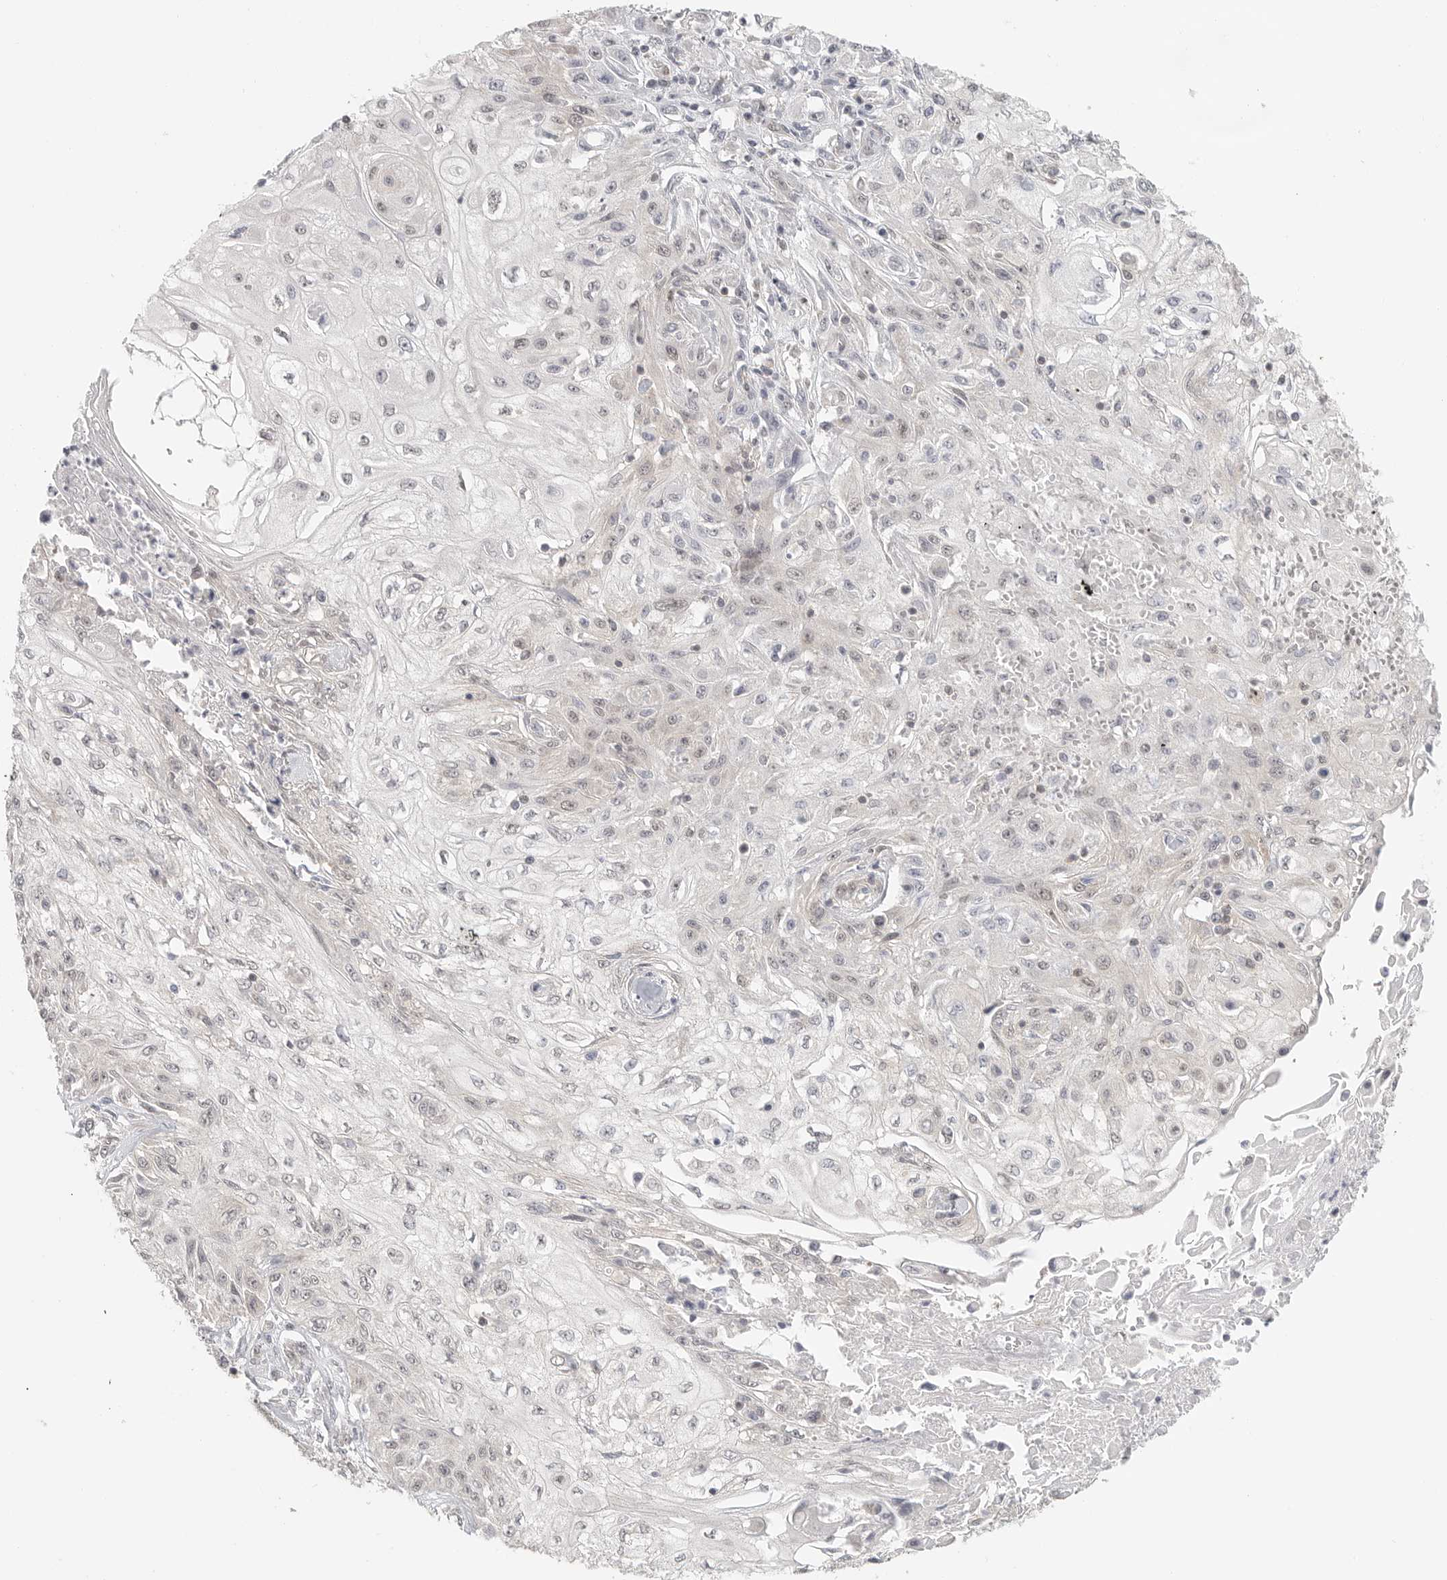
{"staining": {"intensity": "negative", "quantity": "none", "location": "none"}, "tissue": "skin cancer", "cell_type": "Tumor cells", "image_type": "cancer", "snomed": [{"axis": "morphology", "description": "Squamous cell carcinoma, NOS"}, {"axis": "morphology", "description": "Squamous cell carcinoma, metastatic, NOS"}, {"axis": "topography", "description": "Skin"}, {"axis": "topography", "description": "Lymph node"}], "caption": "Immunohistochemistry of human skin metastatic squamous cell carcinoma demonstrates no positivity in tumor cells.", "gene": "HDAC6", "patient": {"sex": "male", "age": 75}}